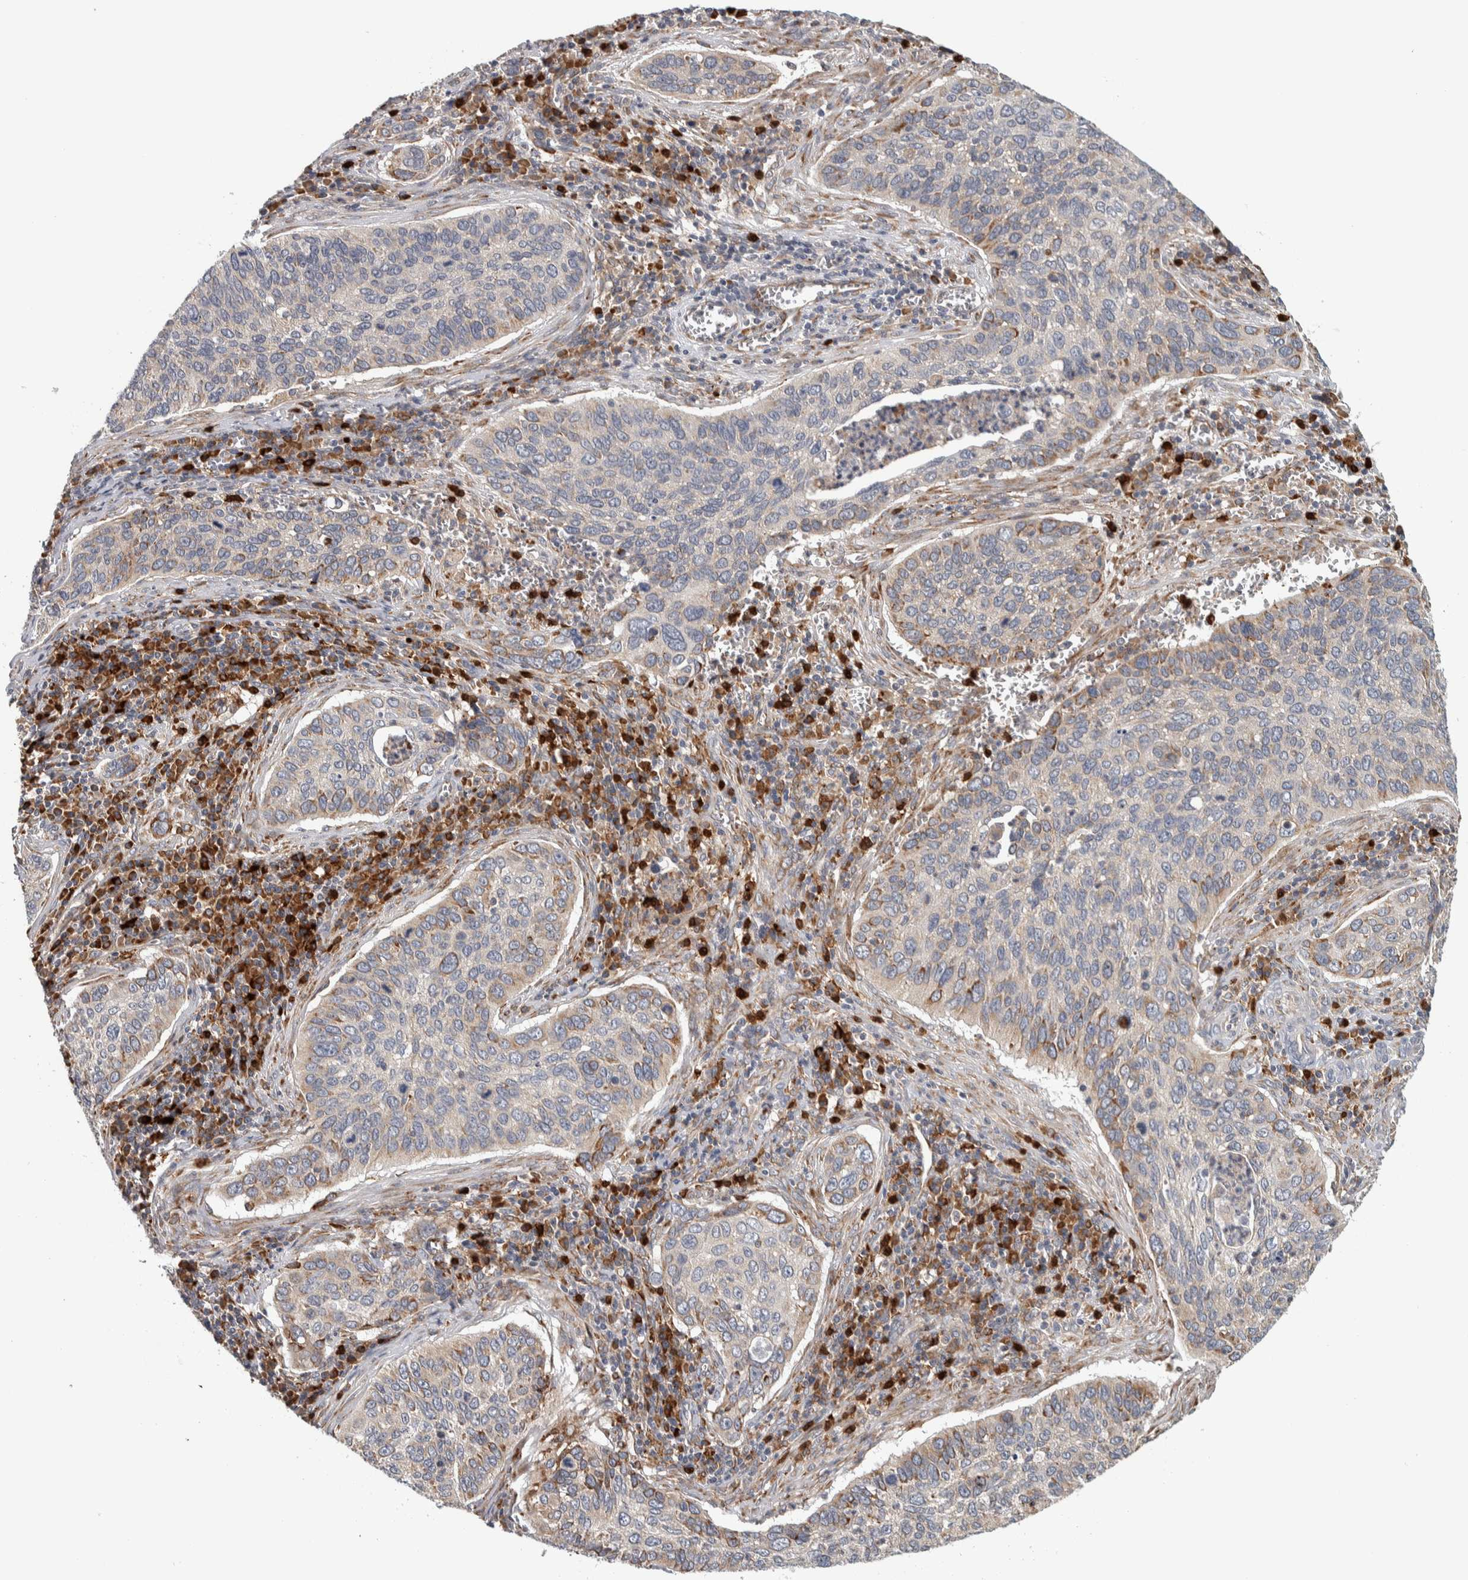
{"staining": {"intensity": "weak", "quantity": "25%-75%", "location": "cytoplasmic/membranous"}, "tissue": "cervical cancer", "cell_type": "Tumor cells", "image_type": "cancer", "snomed": [{"axis": "morphology", "description": "Squamous cell carcinoma, NOS"}, {"axis": "topography", "description": "Cervix"}], "caption": "Immunohistochemical staining of cervical cancer (squamous cell carcinoma) displays weak cytoplasmic/membranous protein expression in approximately 25%-75% of tumor cells.", "gene": "ADPRM", "patient": {"sex": "female", "age": 53}}